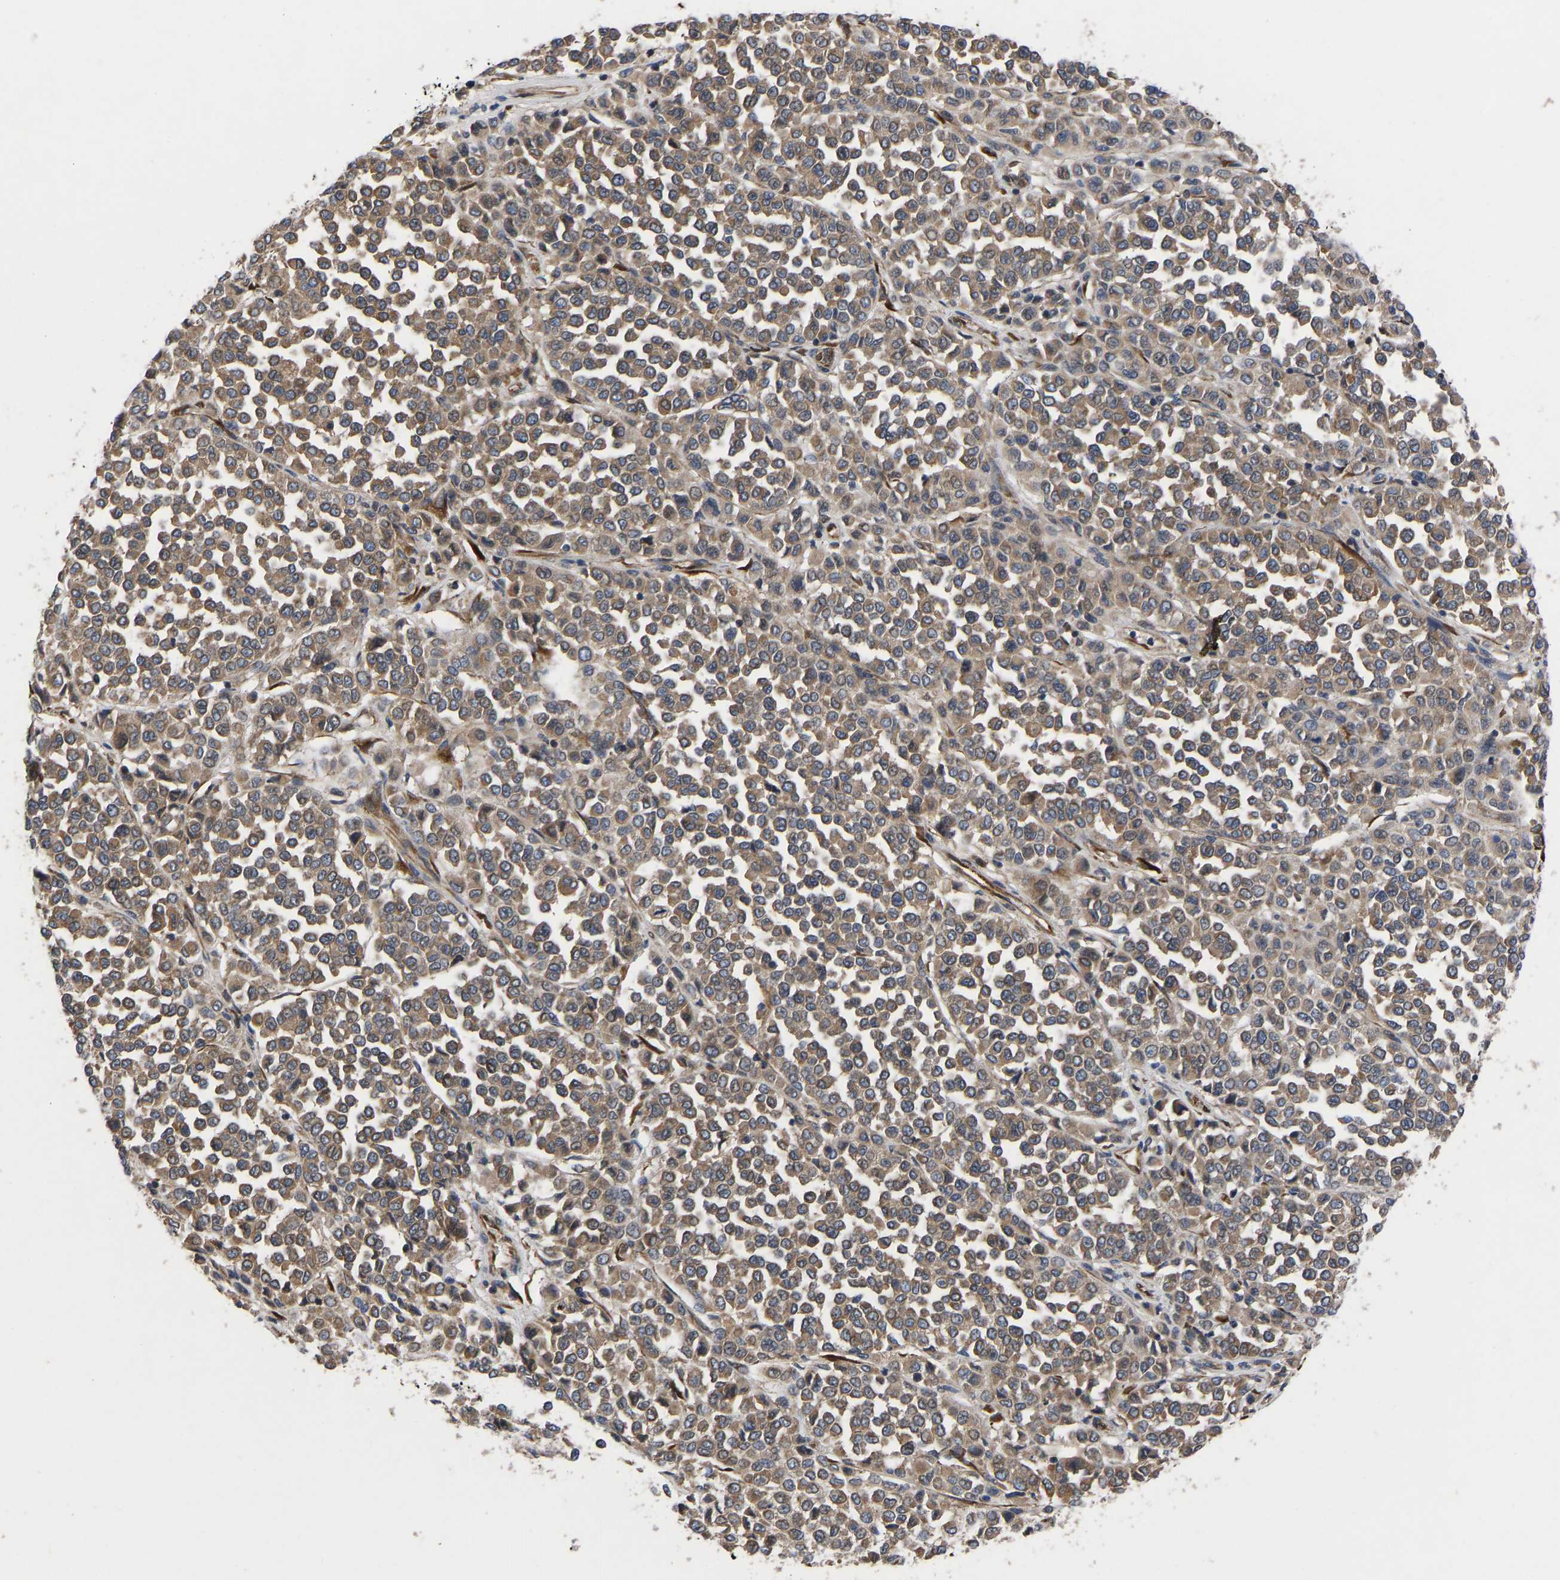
{"staining": {"intensity": "moderate", "quantity": ">75%", "location": "cytoplasmic/membranous"}, "tissue": "melanoma", "cell_type": "Tumor cells", "image_type": "cancer", "snomed": [{"axis": "morphology", "description": "Malignant melanoma, Metastatic site"}, {"axis": "topography", "description": "Pancreas"}], "caption": "Tumor cells demonstrate medium levels of moderate cytoplasmic/membranous positivity in about >75% of cells in melanoma.", "gene": "FRRS1", "patient": {"sex": "female", "age": 30}}